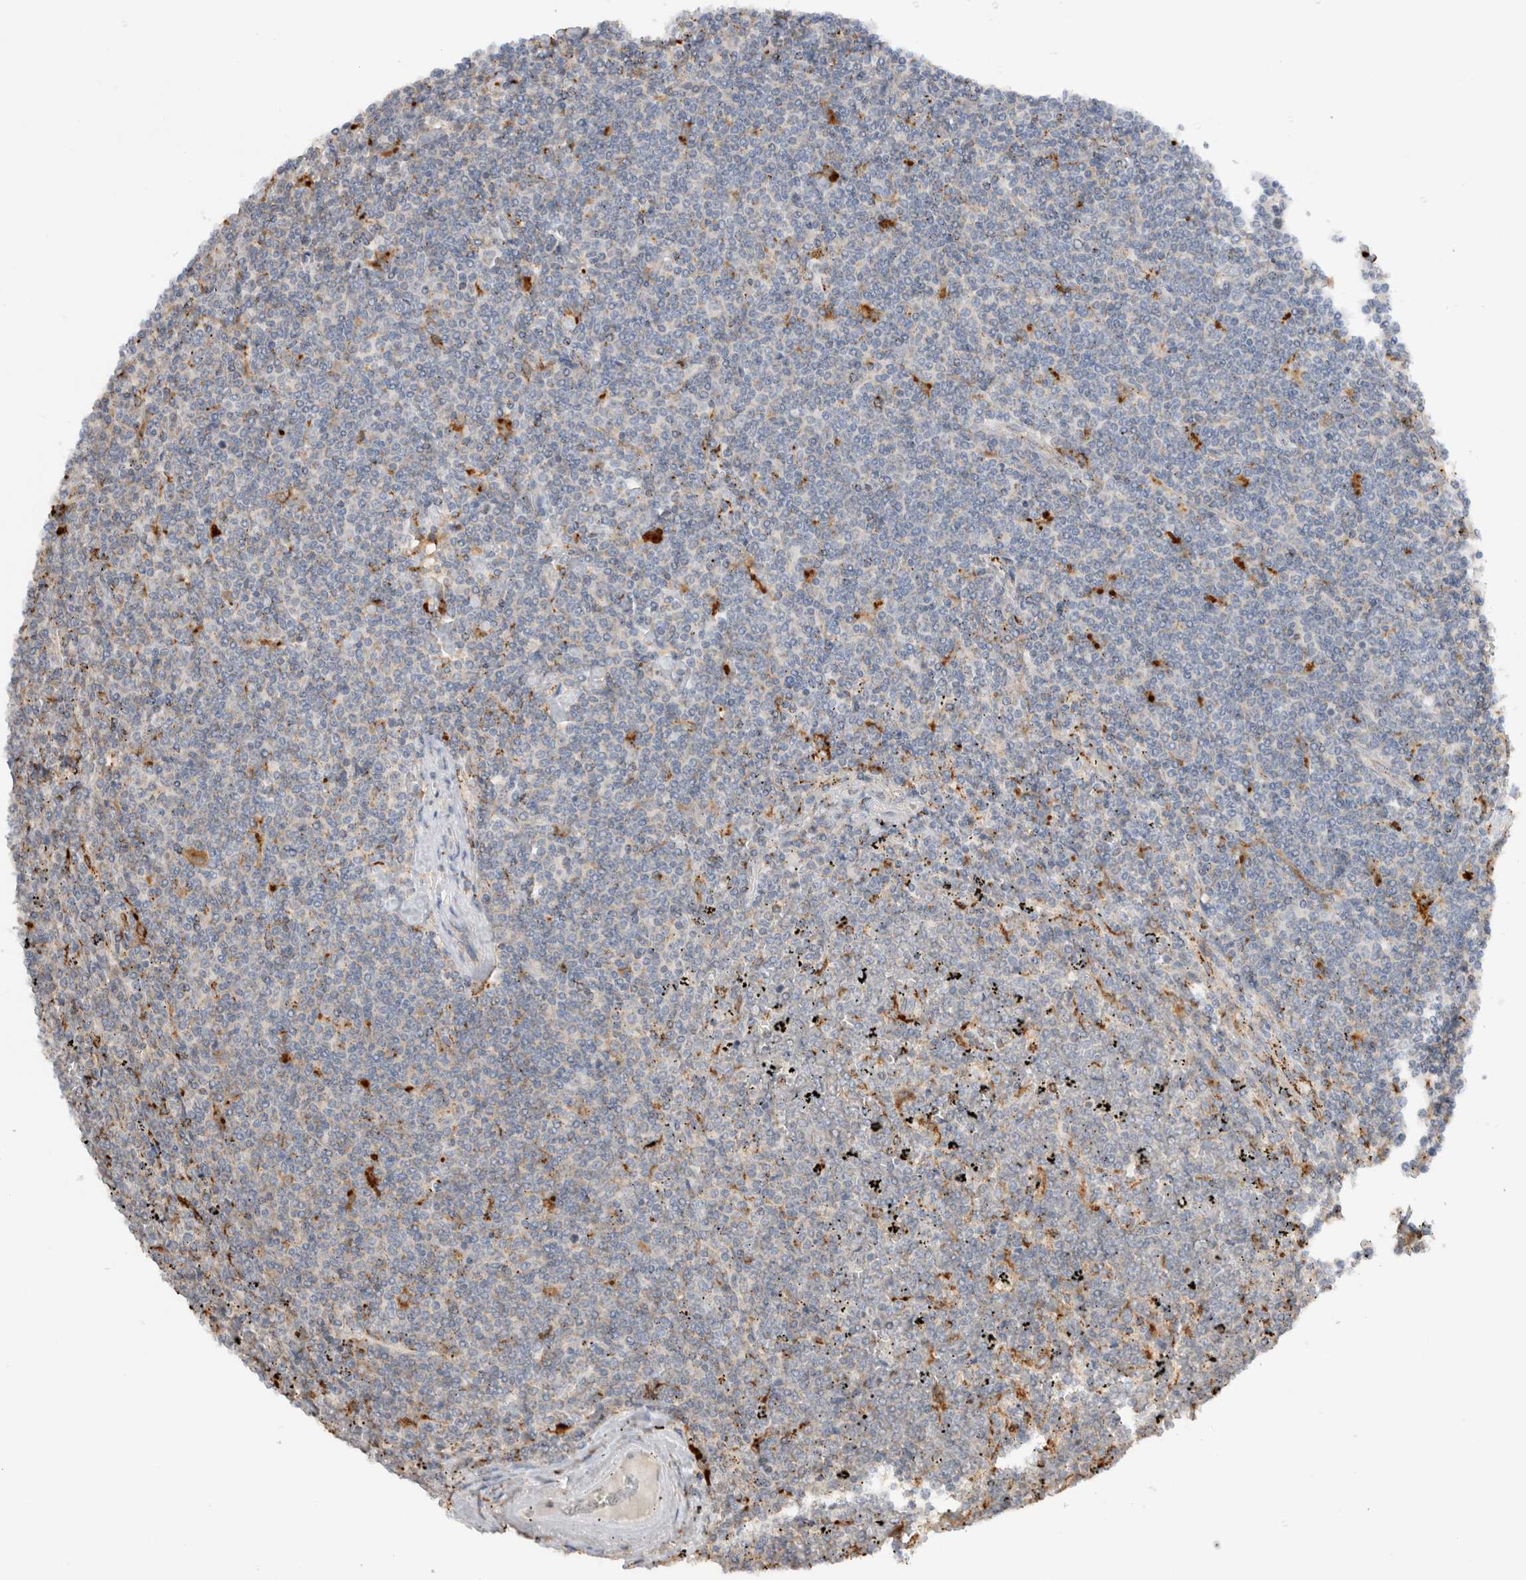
{"staining": {"intensity": "negative", "quantity": "none", "location": "none"}, "tissue": "lymphoma", "cell_type": "Tumor cells", "image_type": "cancer", "snomed": [{"axis": "morphology", "description": "Malignant lymphoma, non-Hodgkin's type, Low grade"}, {"axis": "topography", "description": "Spleen"}], "caption": "IHC of malignant lymphoma, non-Hodgkin's type (low-grade) exhibits no positivity in tumor cells. (DAB (3,3'-diaminobenzidine) immunohistochemistry (IHC) with hematoxylin counter stain).", "gene": "GNS", "patient": {"sex": "female", "age": 19}}